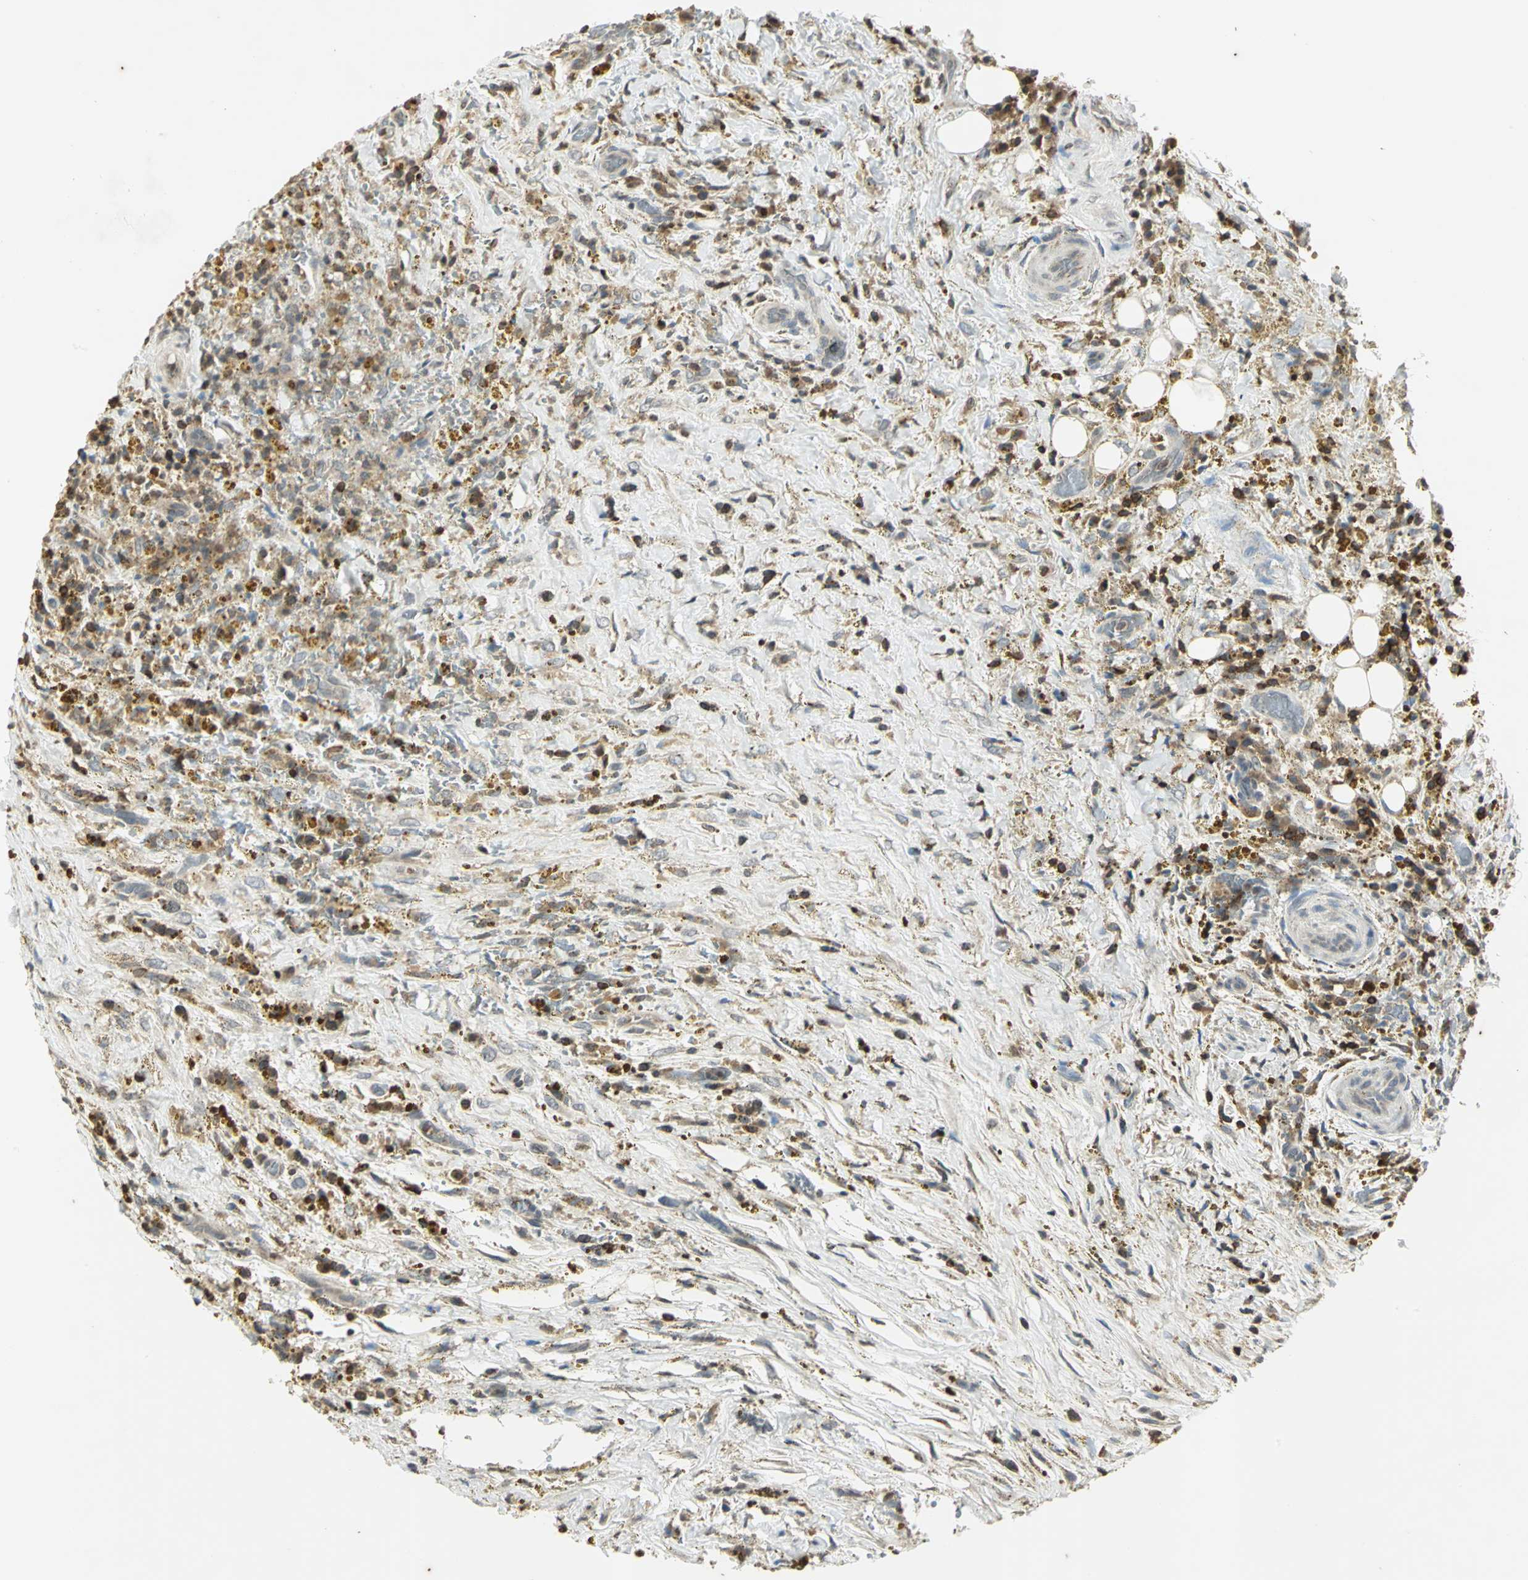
{"staining": {"intensity": "negative", "quantity": "none", "location": "none"}, "tissue": "thyroid cancer", "cell_type": "Tumor cells", "image_type": "cancer", "snomed": [{"axis": "morphology", "description": "Papillary adenocarcinoma, NOS"}, {"axis": "topography", "description": "Thyroid gland"}], "caption": "Micrograph shows no significant protein positivity in tumor cells of thyroid cancer (papillary adenocarcinoma).", "gene": "IL16", "patient": {"sex": "male", "age": 77}}